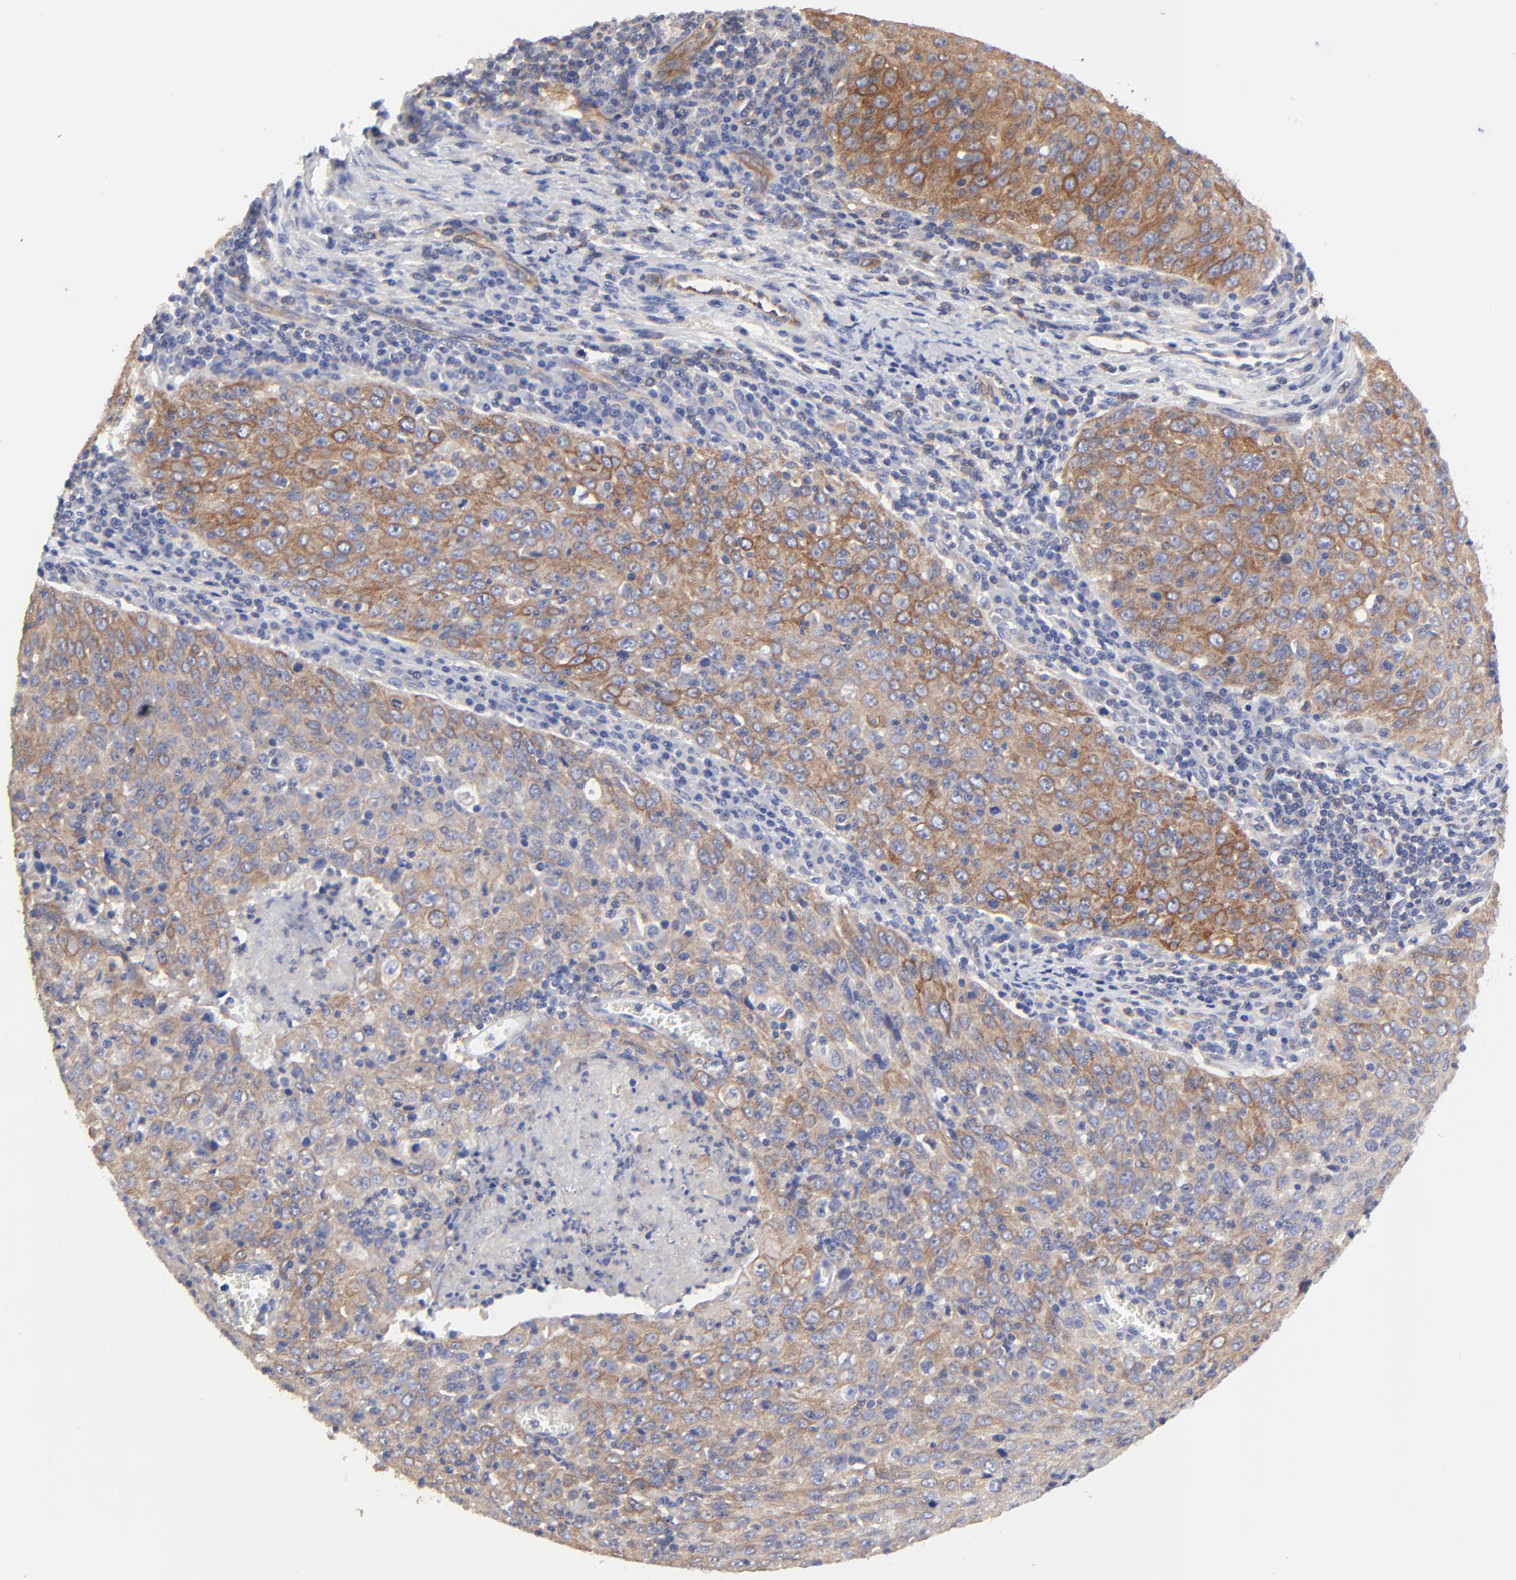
{"staining": {"intensity": "moderate", "quantity": "25%-75%", "location": "cytoplasmic/membranous"}, "tissue": "cervical cancer", "cell_type": "Tumor cells", "image_type": "cancer", "snomed": [{"axis": "morphology", "description": "Squamous cell carcinoma, NOS"}, {"axis": "topography", "description": "Cervix"}], "caption": "DAB (3,3'-diaminobenzidine) immunohistochemical staining of human cervical cancer (squamous cell carcinoma) reveals moderate cytoplasmic/membranous protein expression in approximately 25%-75% of tumor cells.", "gene": "SULF2", "patient": {"sex": "female", "age": 27}}